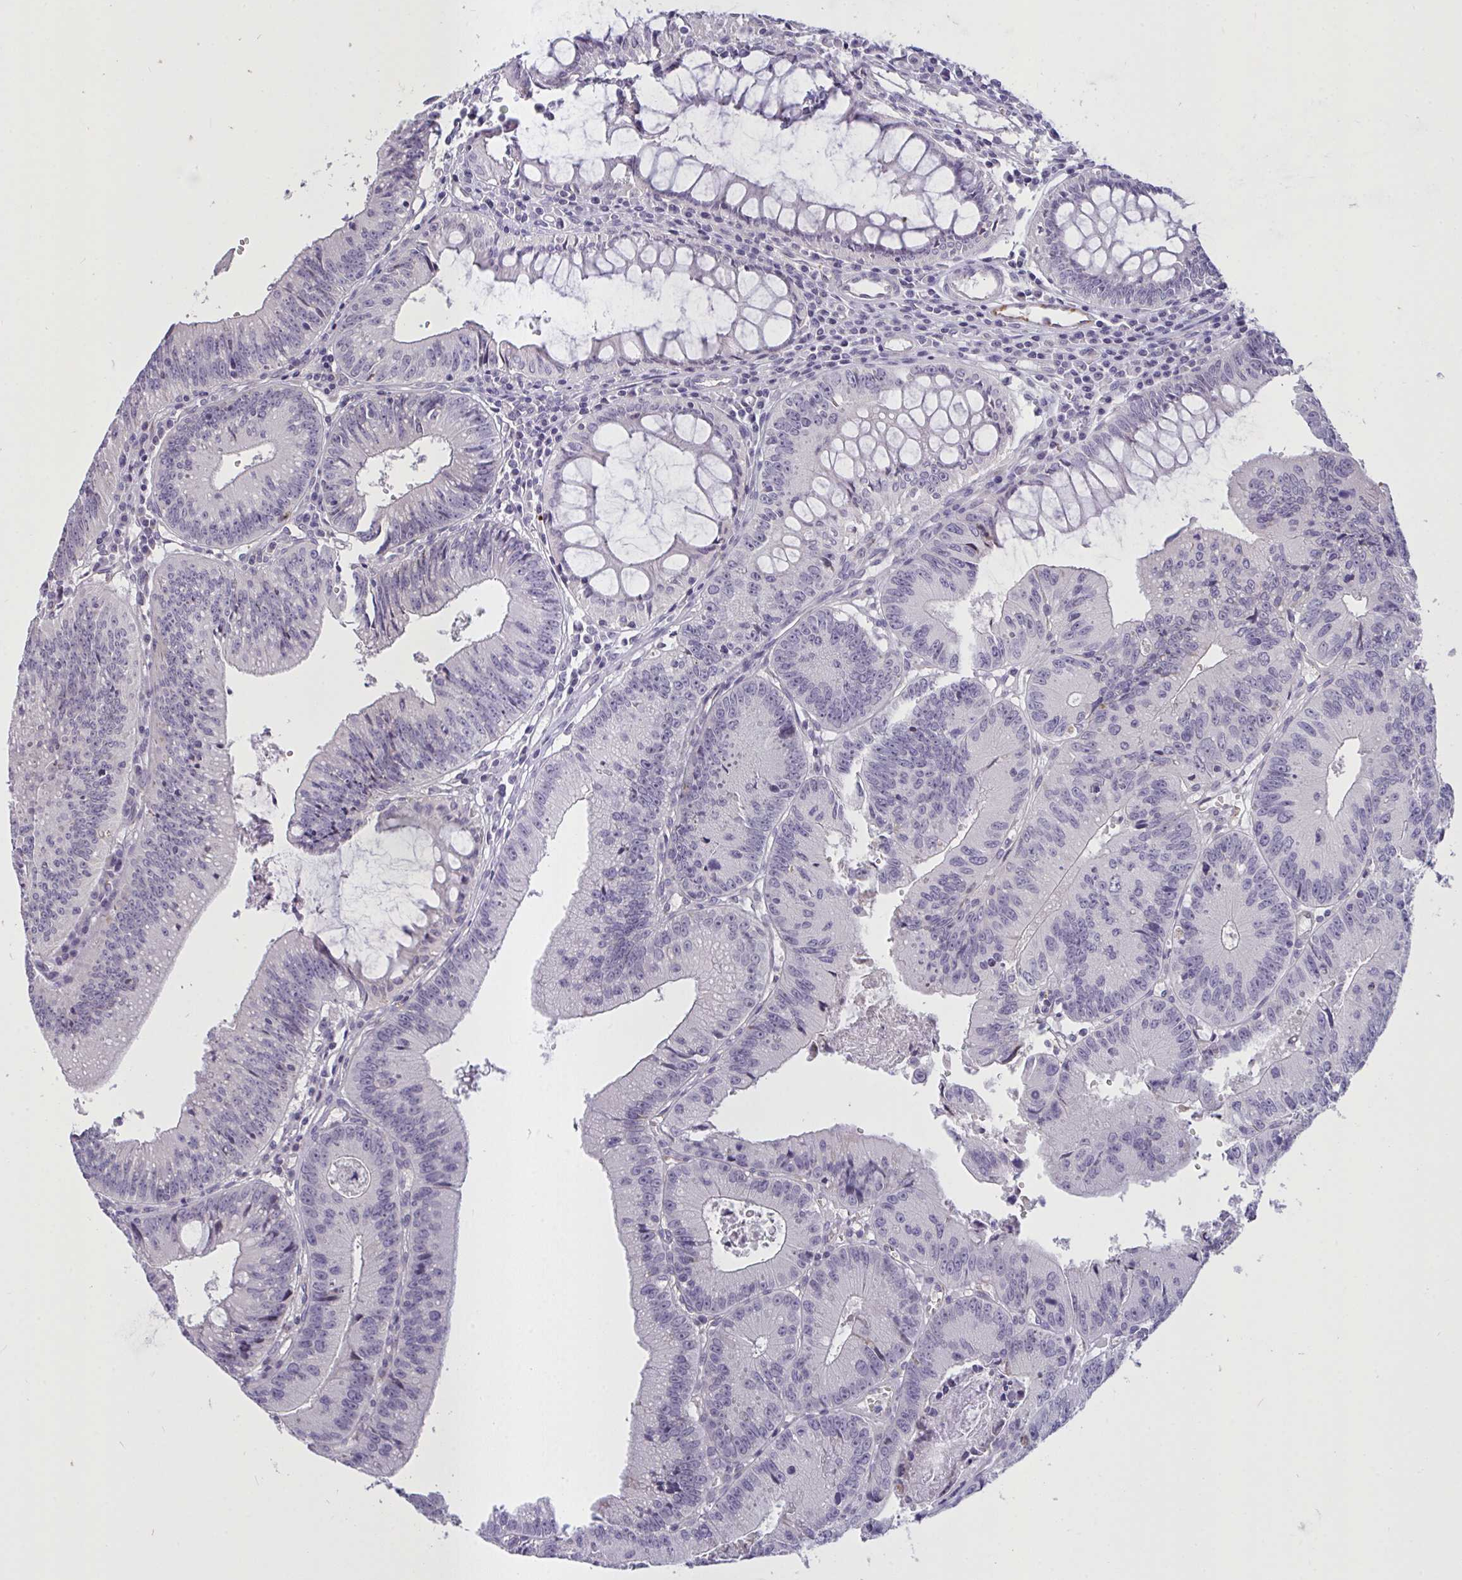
{"staining": {"intensity": "negative", "quantity": "none", "location": "none"}, "tissue": "colorectal cancer", "cell_type": "Tumor cells", "image_type": "cancer", "snomed": [{"axis": "morphology", "description": "Adenocarcinoma, NOS"}, {"axis": "topography", "description": "Rectum"}], "caption": "Colorectal adenocarcinoma stained for a protein using immunohistochemistry (IHC) shows no staining tumor cells.", "gene": "SEMA6B", "patient": {"sex": "female", "age": 81}}